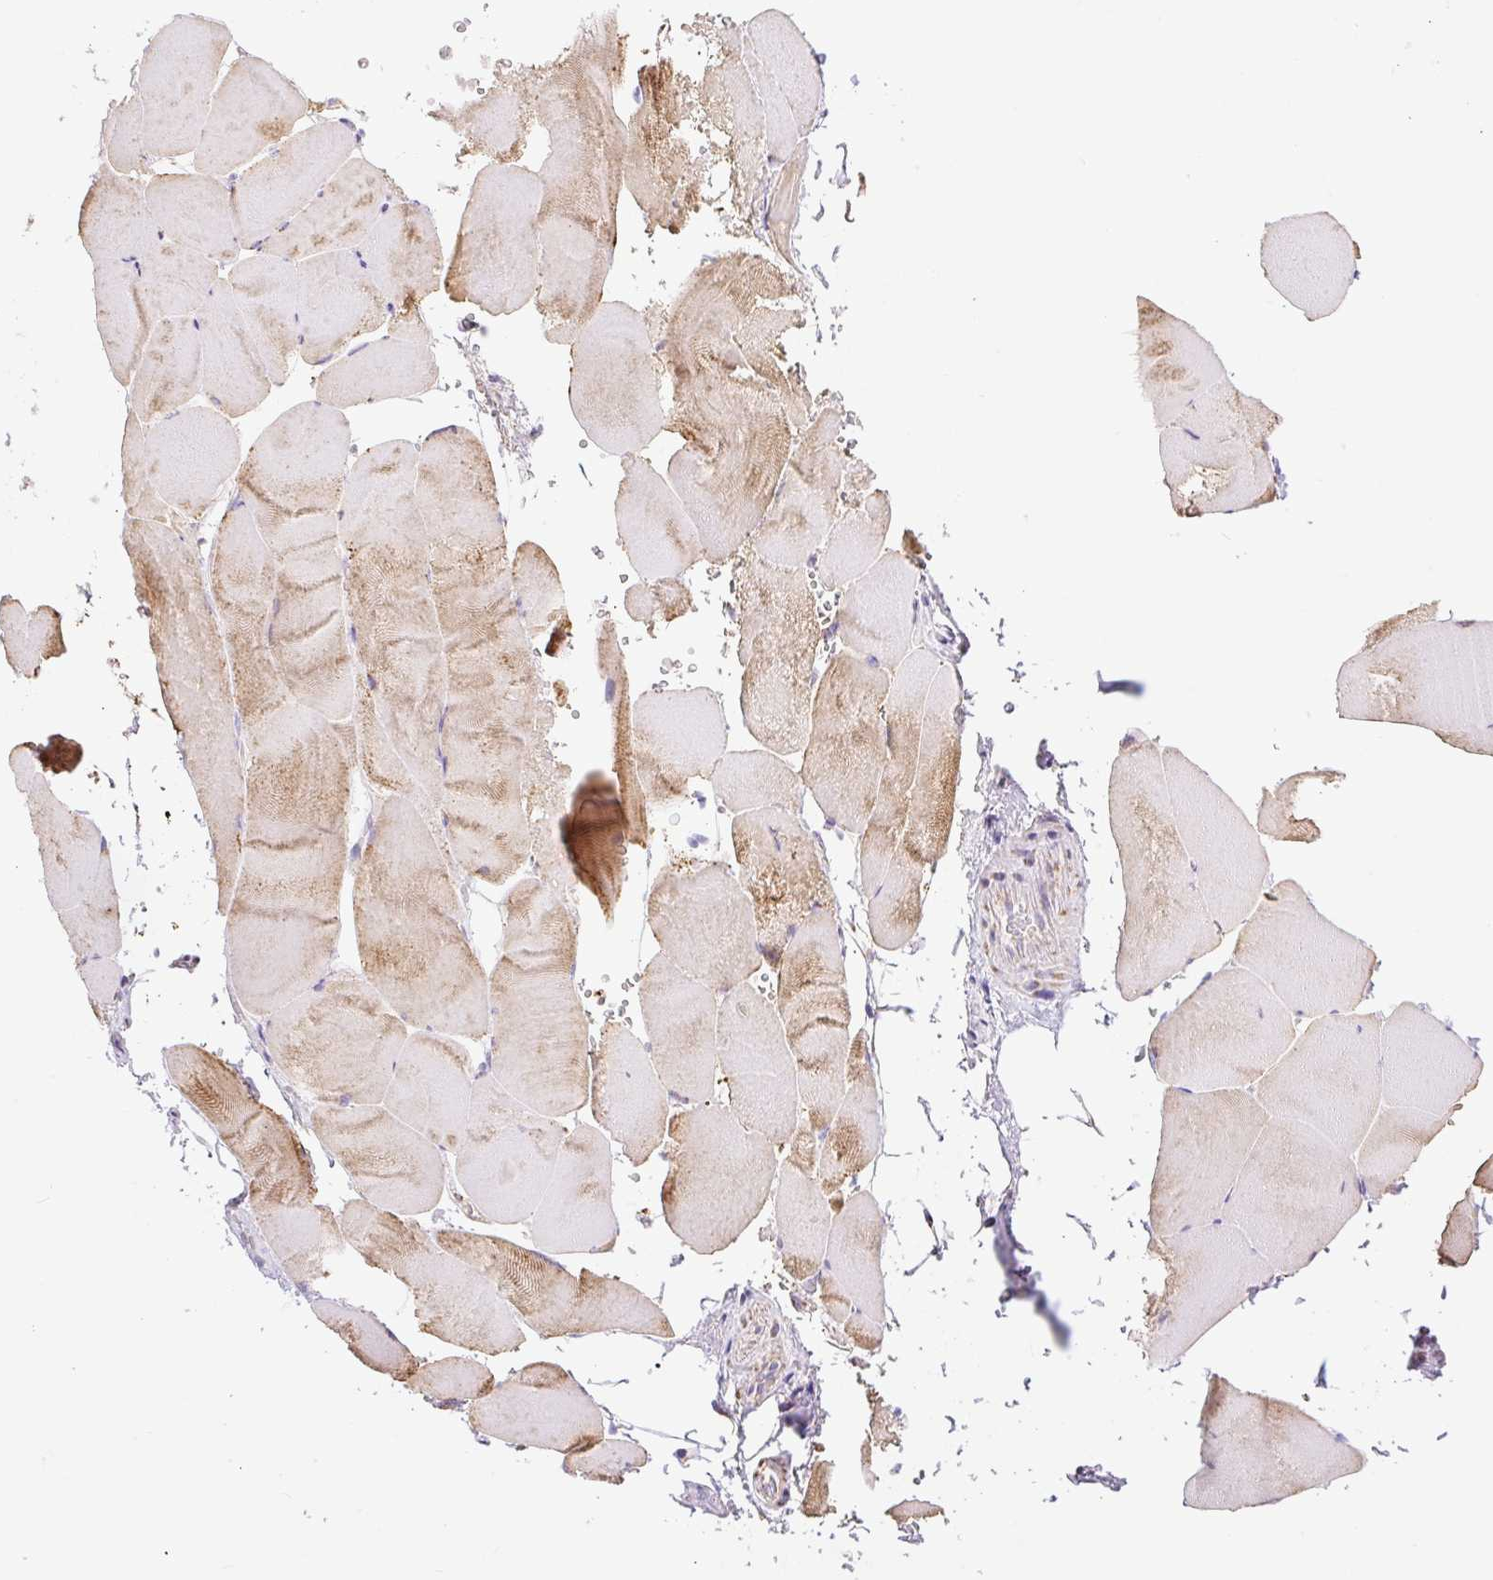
{"staining": {"intensity": "moderate", "quantity": ">75%", "location": "cytoplasmic/membranous"}, "tissue": "skeletal muscle", "cell_type": "Myocytes", "image_type": "normal", "snomed": [{"axis": "morphology", "description": "Normal tissue, NOS"}, {"axis": "topography", "description": "Skeletal muscle"}], "caption": "Protein expression by IHC shows moderate cytoplasmic/membranous staining in approximately >75% of myocytes in normal skeletal muscle. Nuclei are stained in blue.", "gene": "DAAM2", "patient": {"sex": "female", "age": 64}}